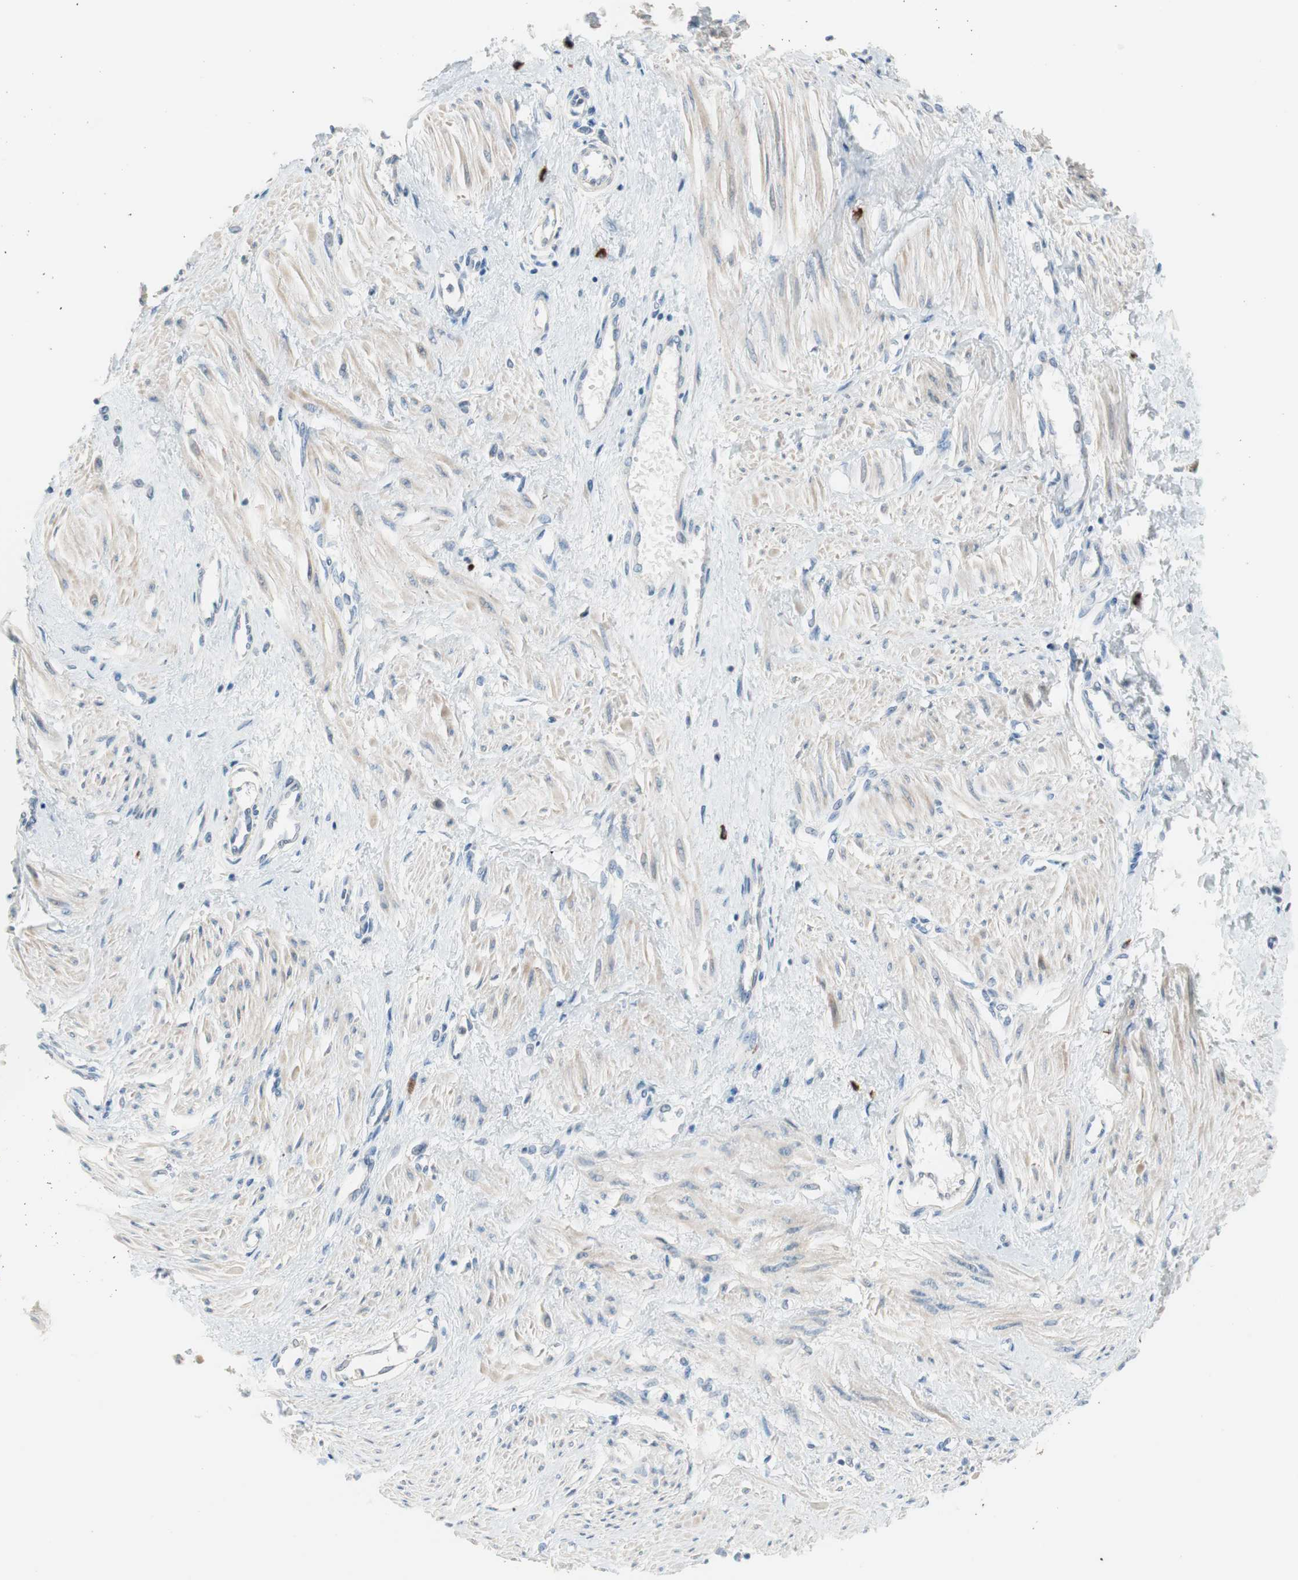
{"staining": {"intensity": "weak", "quantity": "<25%", "location": "cytoplasmic/membranous"}, "tissue": "smooth muscle", "cell_type": "Smooth muscle cells", "image_type": "normal", "snomed": [{"axis": "morphology", "description": "Normal tissue, NOS"}, {"axis": "topography", "description": "Smooth muscle"}, {"axis": "topography", "description": "Uterus"}], "caption": "A high-resolution image shows immunohistochemistry staining of unremarkable smooth muscle, which reveals no significant positivity in smooth muscle cells.", "gene": "PDZK1", "patient": {"sex": "female", "age": 39}}